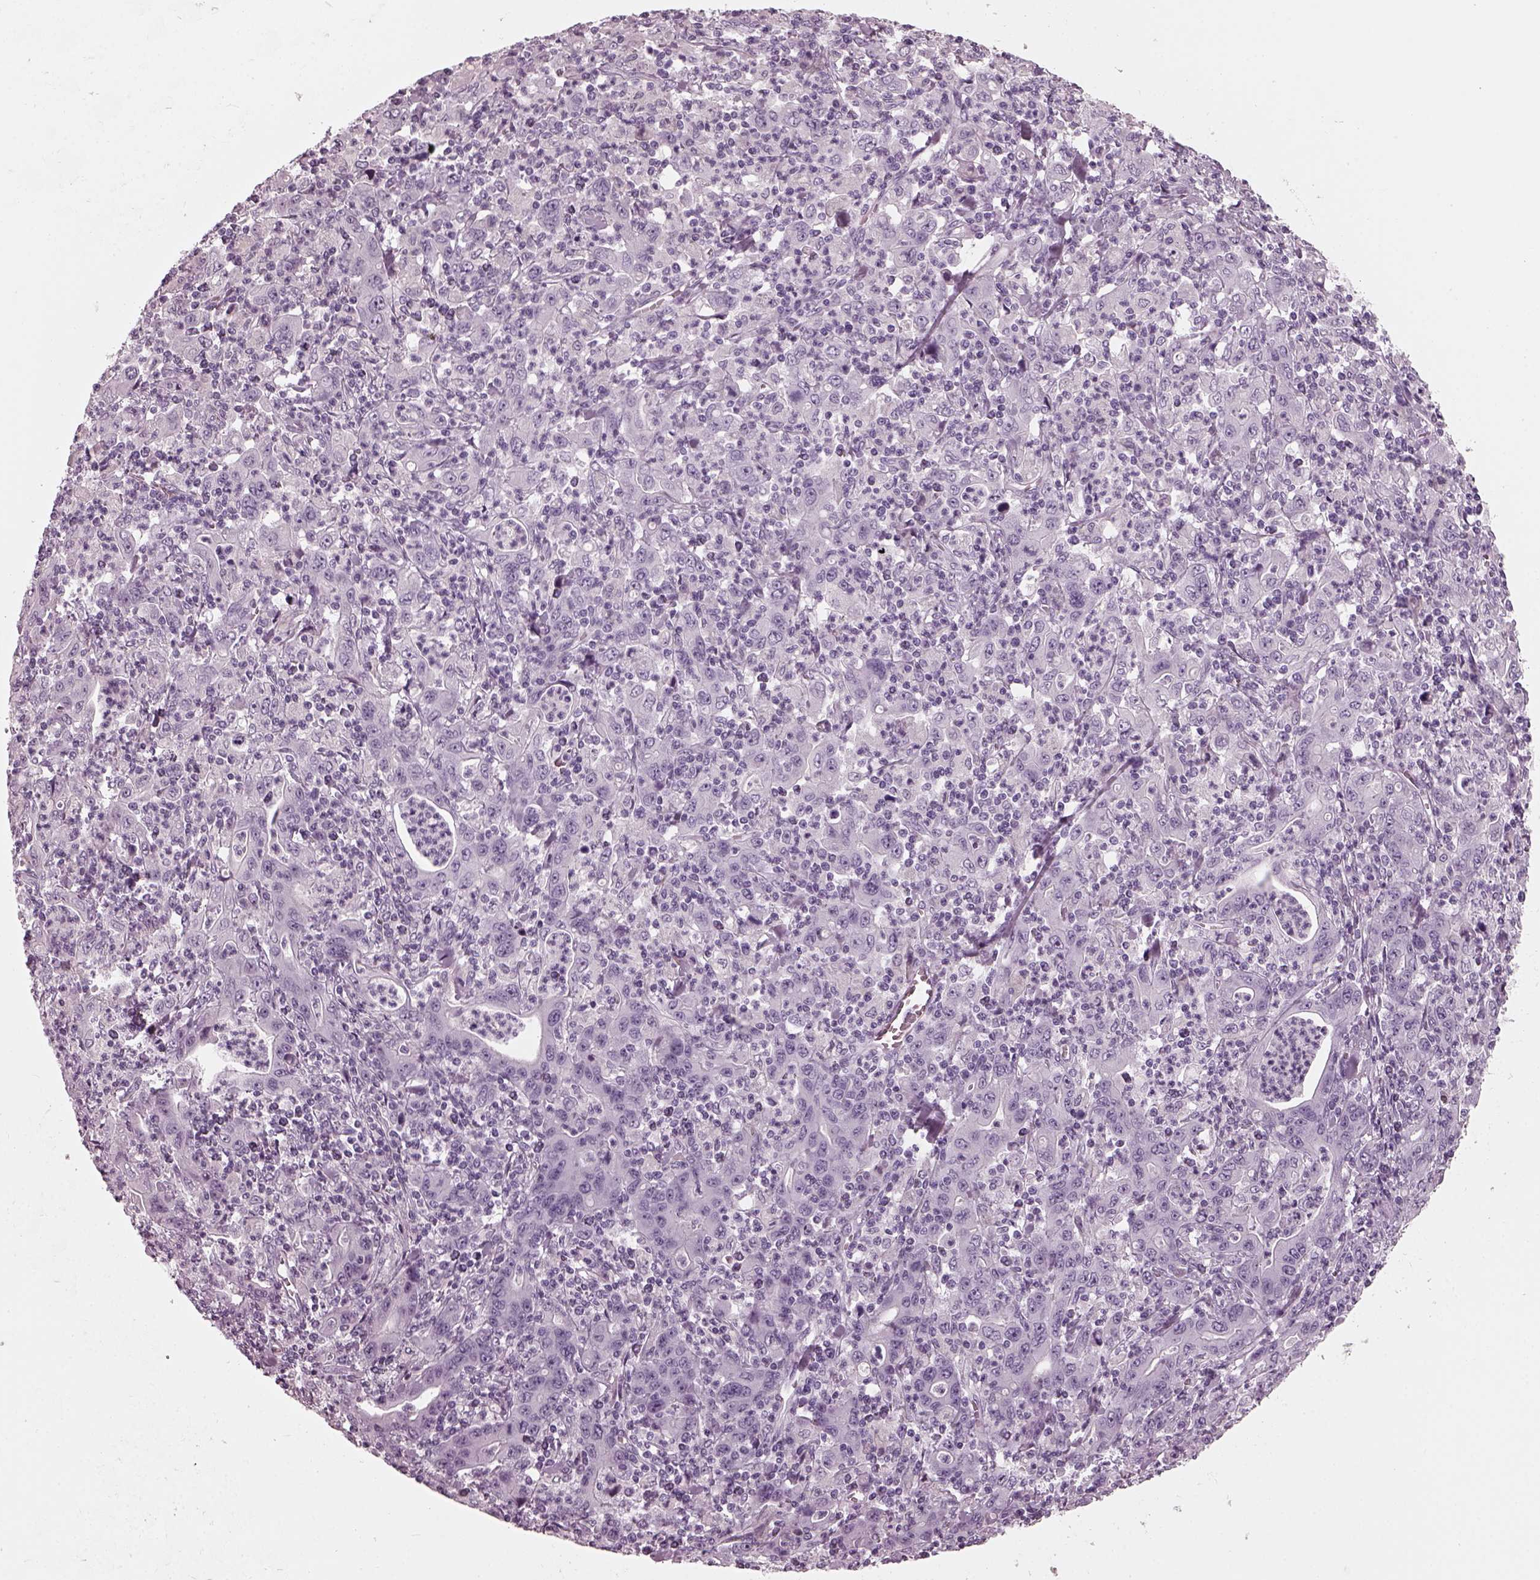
{"staining": {"intensity": "negative", "quantity": "none", "location": "none"}, "tissue": "stomach cancer", "cell_type": "Tumor cells", "image_type": "cancer", "snomed": [{"axis": "morphology", "description": "Adenocarcinoma, NOS"}, {"axis": "topography", "description": "Stomach, upper"}], "caption": "Immunohistochemical staining of human adenocarcinoma (stomach) shows no significant staining in tumor cells.", "gene": "RCVRN", "patient": {"sex": "male", "age": 69}}